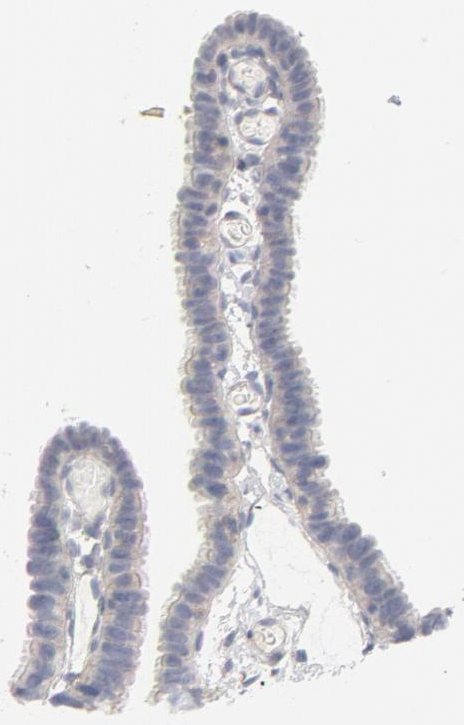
{"staining": {"intensity": "weak", "quantity": ">75%", "location": "cytoplasmic/membranous"}, "tissue": "fallopian tube", "cell_type": "Glandular cells", "image_type": "normal", "snomed": [{"axis": "morphology", "description": "Normal tissue, NOS"}, {"axis": "topography", "description": "Fallopian tube"}], "caption": "Unremarkable fallopian tube exhibits weak cytoplasmic/membranous staining in approximately >75% of glandular cells, visualized by immunohistochemistry.", "gene": "ROCK1", "patient": {"sex": "female", "age": 29}}